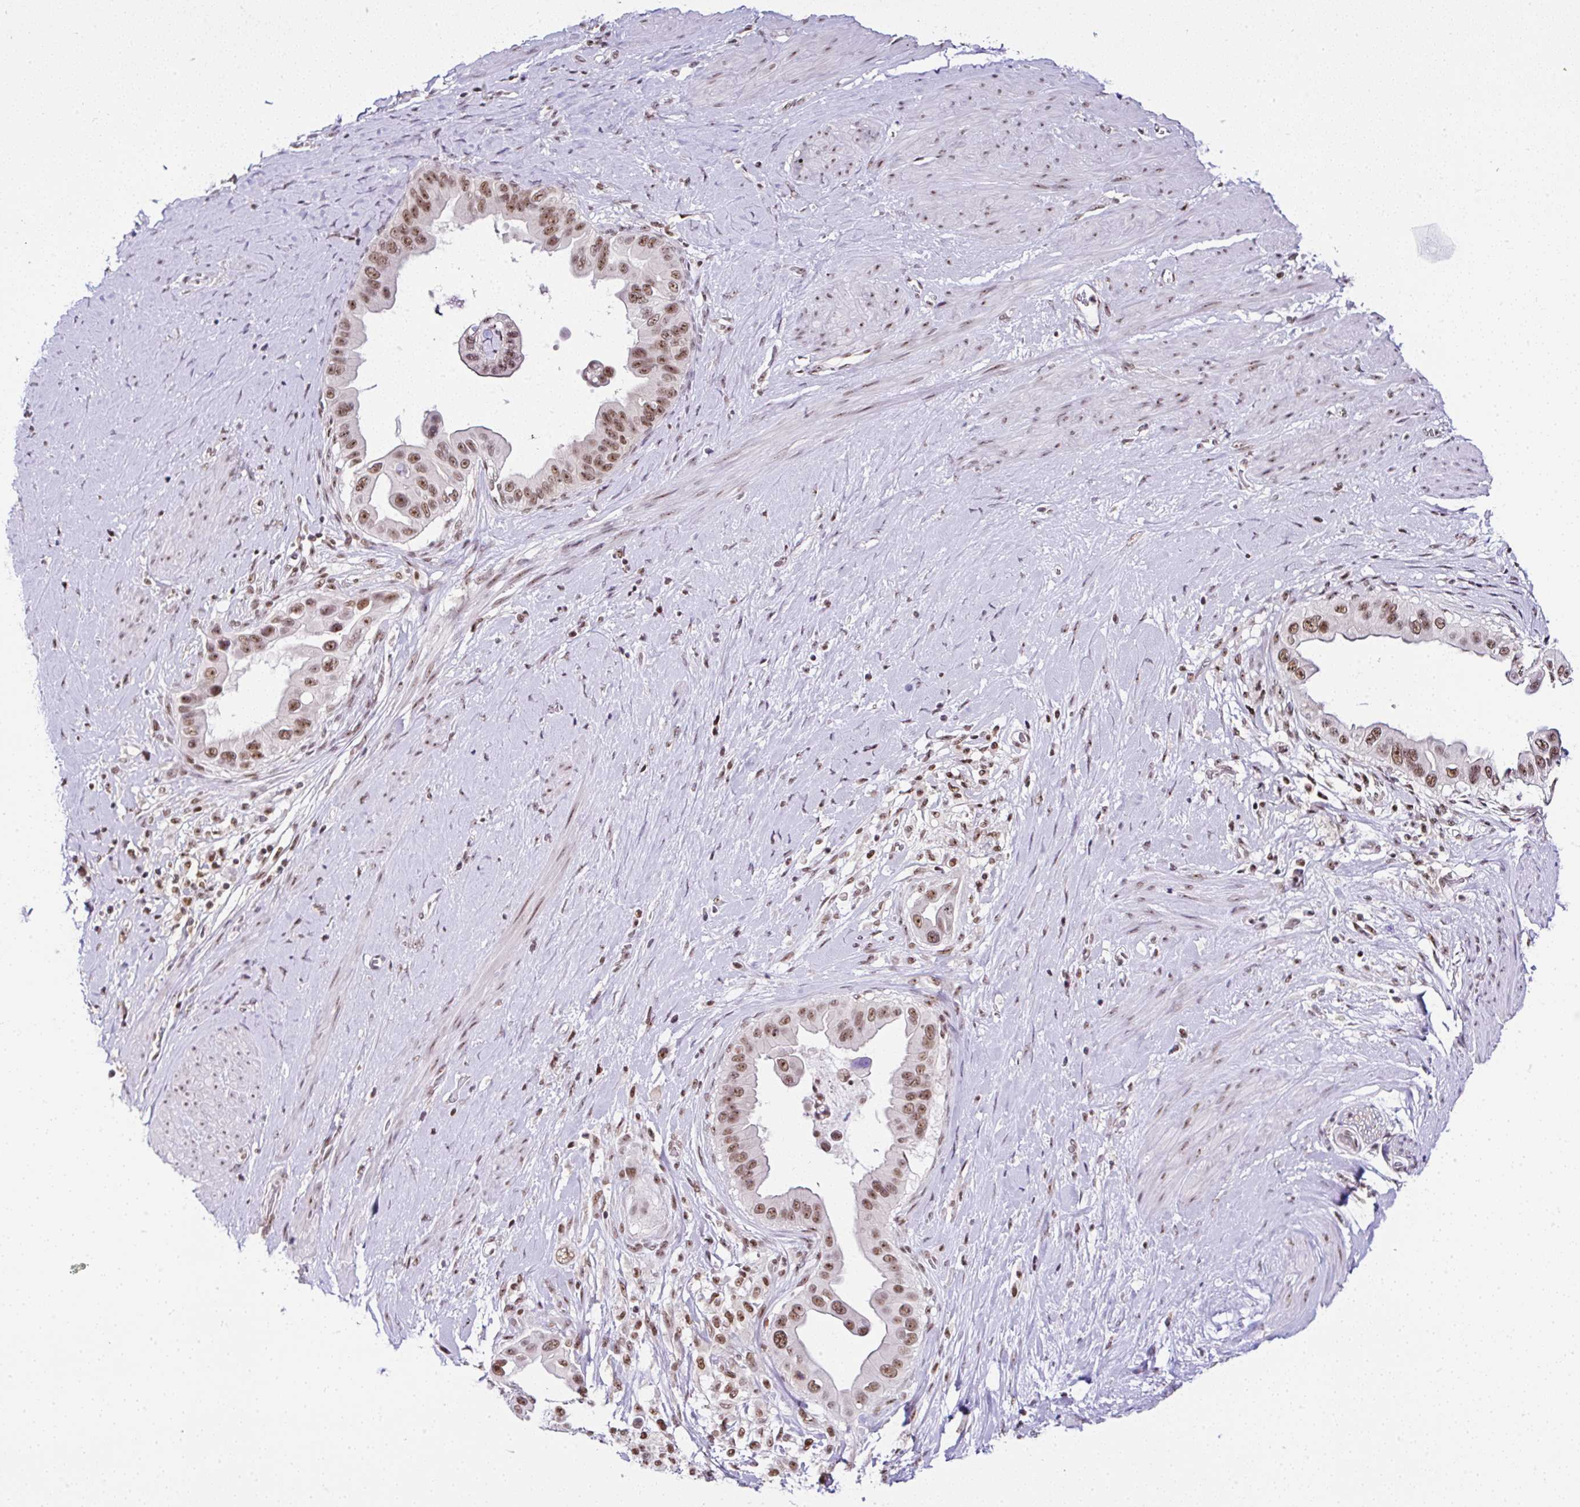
{"staining": {"intensity": "moderate", "quantity": ">75%", "location": "nuclear"}, "tissue": "pancreatic cancer", "cell_type": "Tumor cells", "image_type": "cancer", "snomed": [{"axis": "morphology", "description": "Adenocarcinoma, NOS"}, {"axis": "topography", "description": "Pancreas"}], "caption": "IHC of human pancreatic cancer (adenocarcinoma) reveals medium levels of moderate nuclear positivity in approximately >75% of tumor cells. (DAB (3,3'-diaminobenzidine) = brown stain, brightfield microscopy at high magnification).", "gene": "PTPN2", "patient": {"sex": "female", "age": 56}}